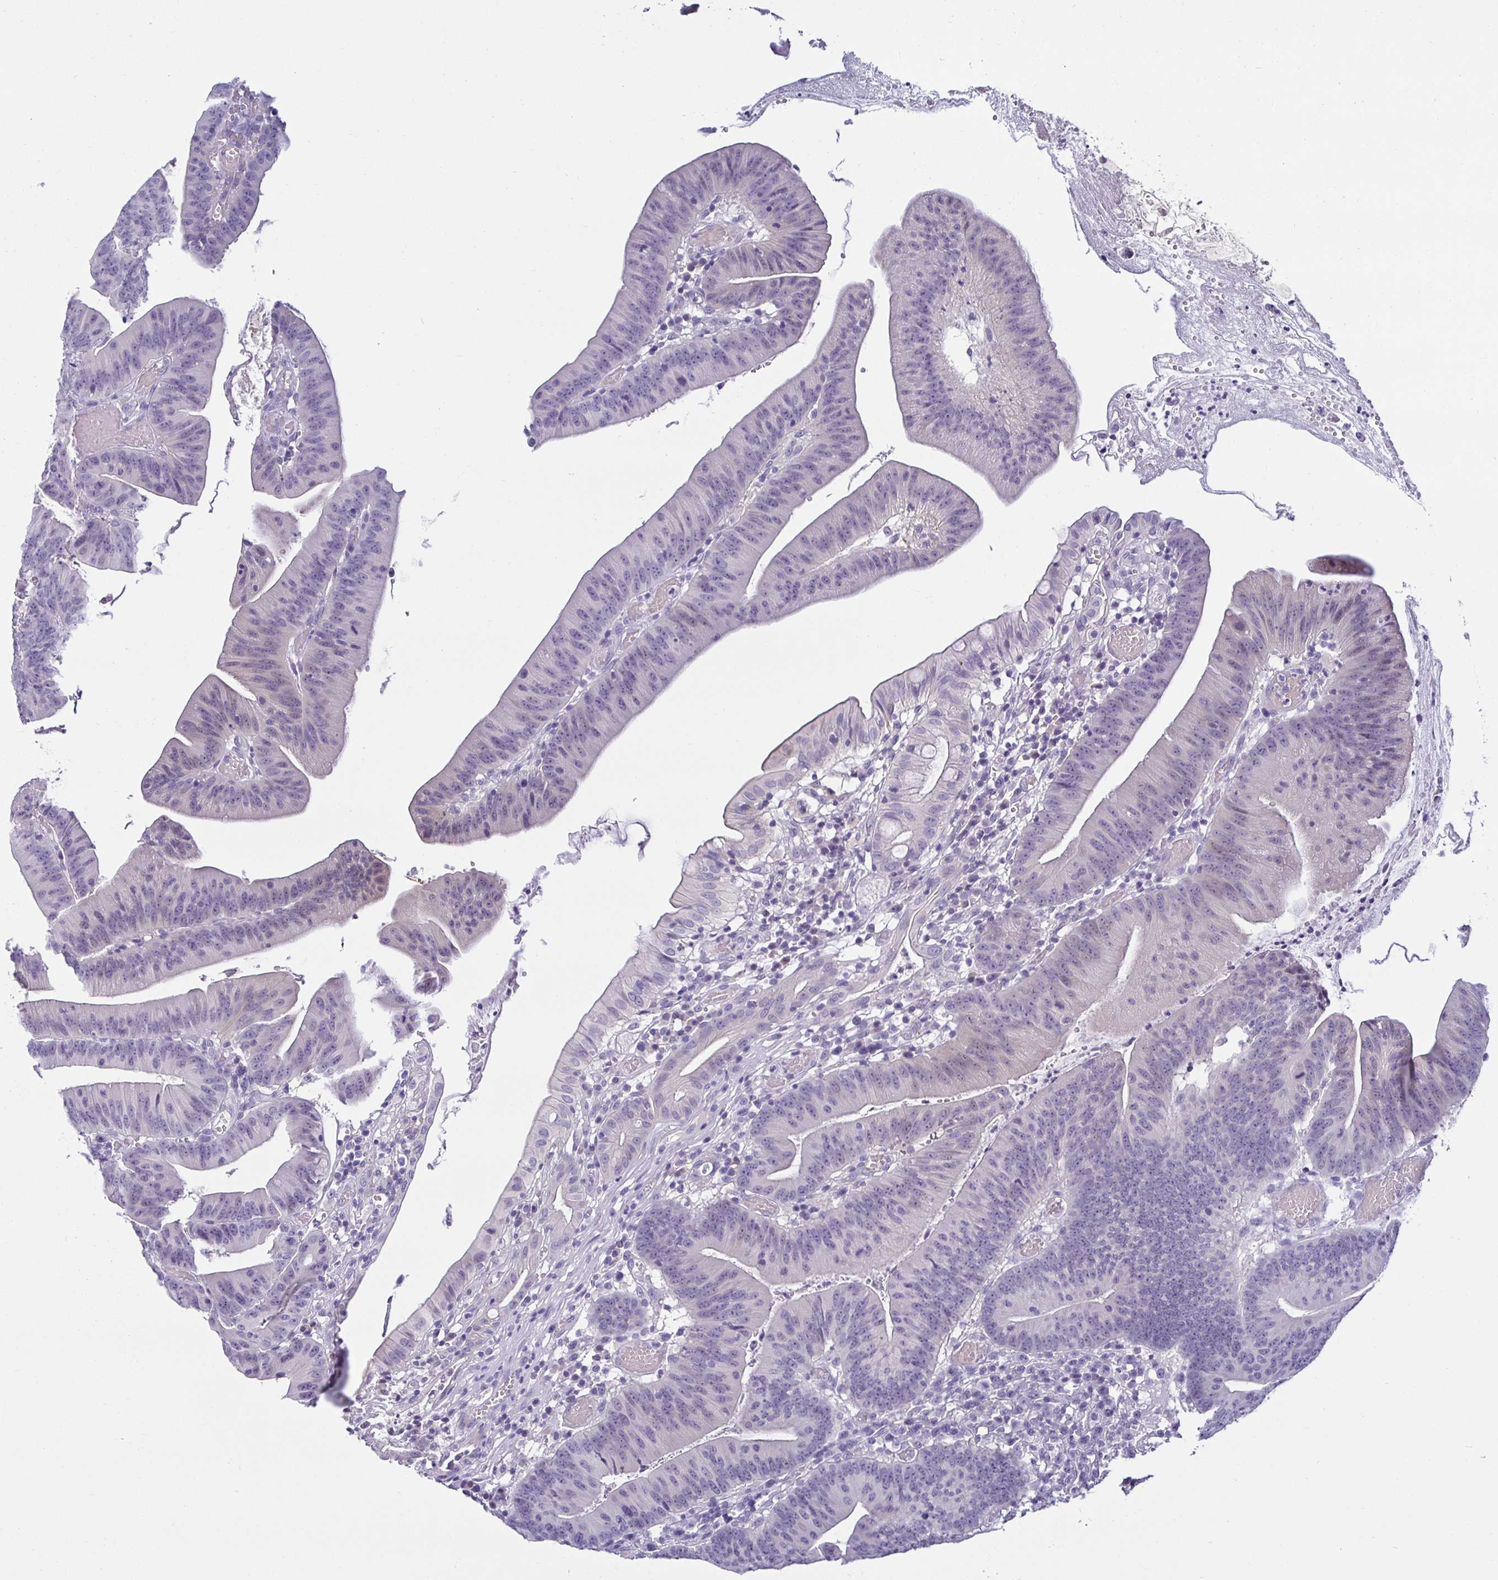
{"staining": {"intensity": "negative", "quantity": "none", "location": "none"}, "tissue": "colorectal cancer", "cell_type": "Tumor cells", "image_type": "cancer", "snomed": [{"axis": "morphology", "description": "Adenocarcinoma, NOS"}, {"axis": "topography", "description": "Colon"}], "caption": "An image of human colorectal cancer (adenocarcinoma) is negative for staining in tumor cells.", "gene": "MON2", "patient": {"sex": "female", "age": 78}}